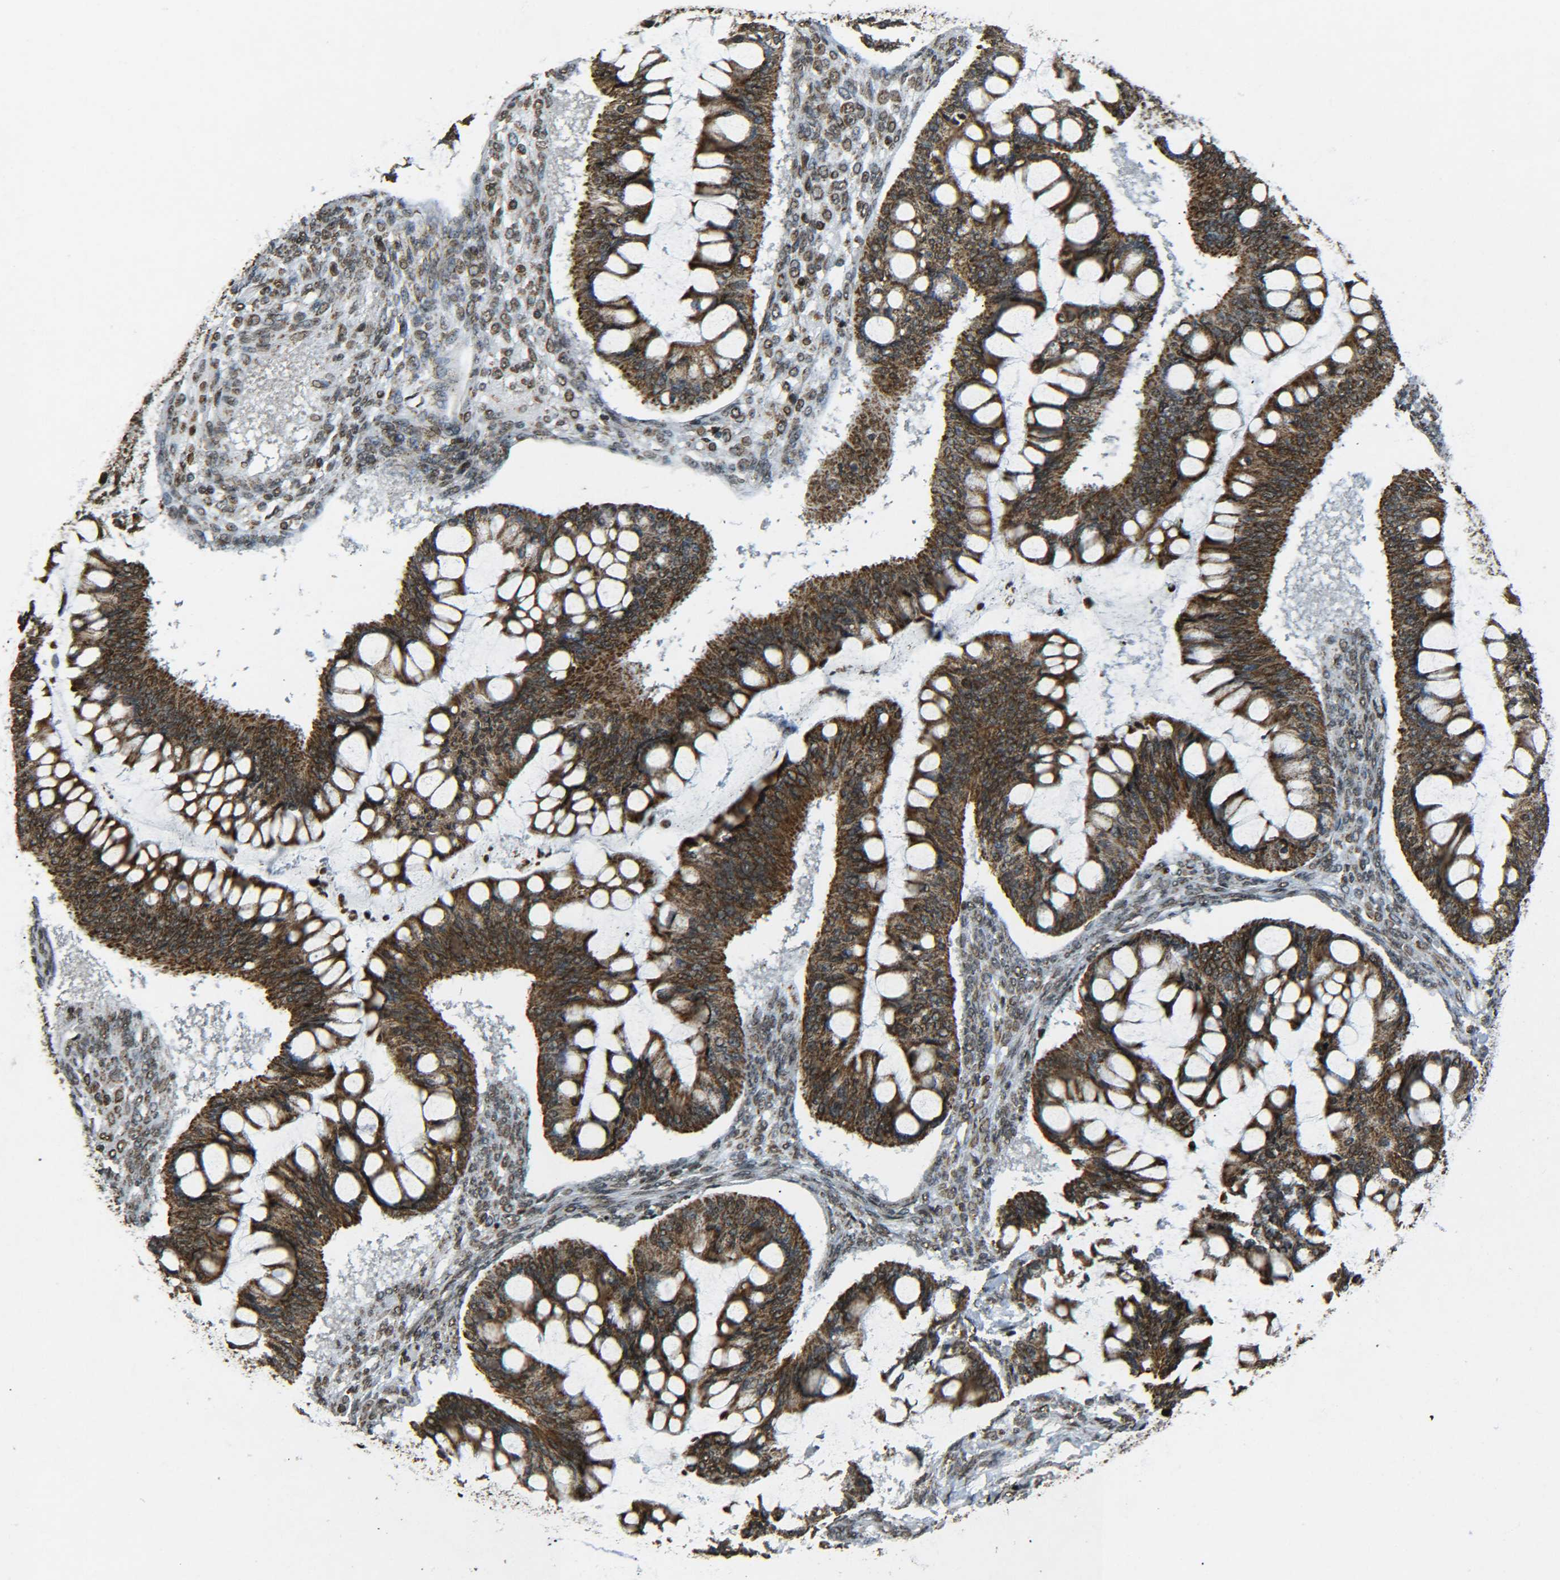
{"staining": {"intensity": "strong", "quantity": ">75%", "location": "cytoplasmic/membranous,nuclear"}, "tissue": "ovarian cancer", "cell_type": "Tumor cells", "image_type": "cancer", "snomed": [{"axis": "morphology", "description": "Cystadenocarcinoma, mucinous, NOS"}, {"axis": "topography", "description": "Ovary"}], "caption": "An image of ovarian cancer (mucinous cystadenocarcinoma) stained for a protein displays strong cytoplasmic/membranous and nuclear brown staining in tumor cells.", "gene": "NEUROG2", "patient": {"sex": "female", "age": 73}}